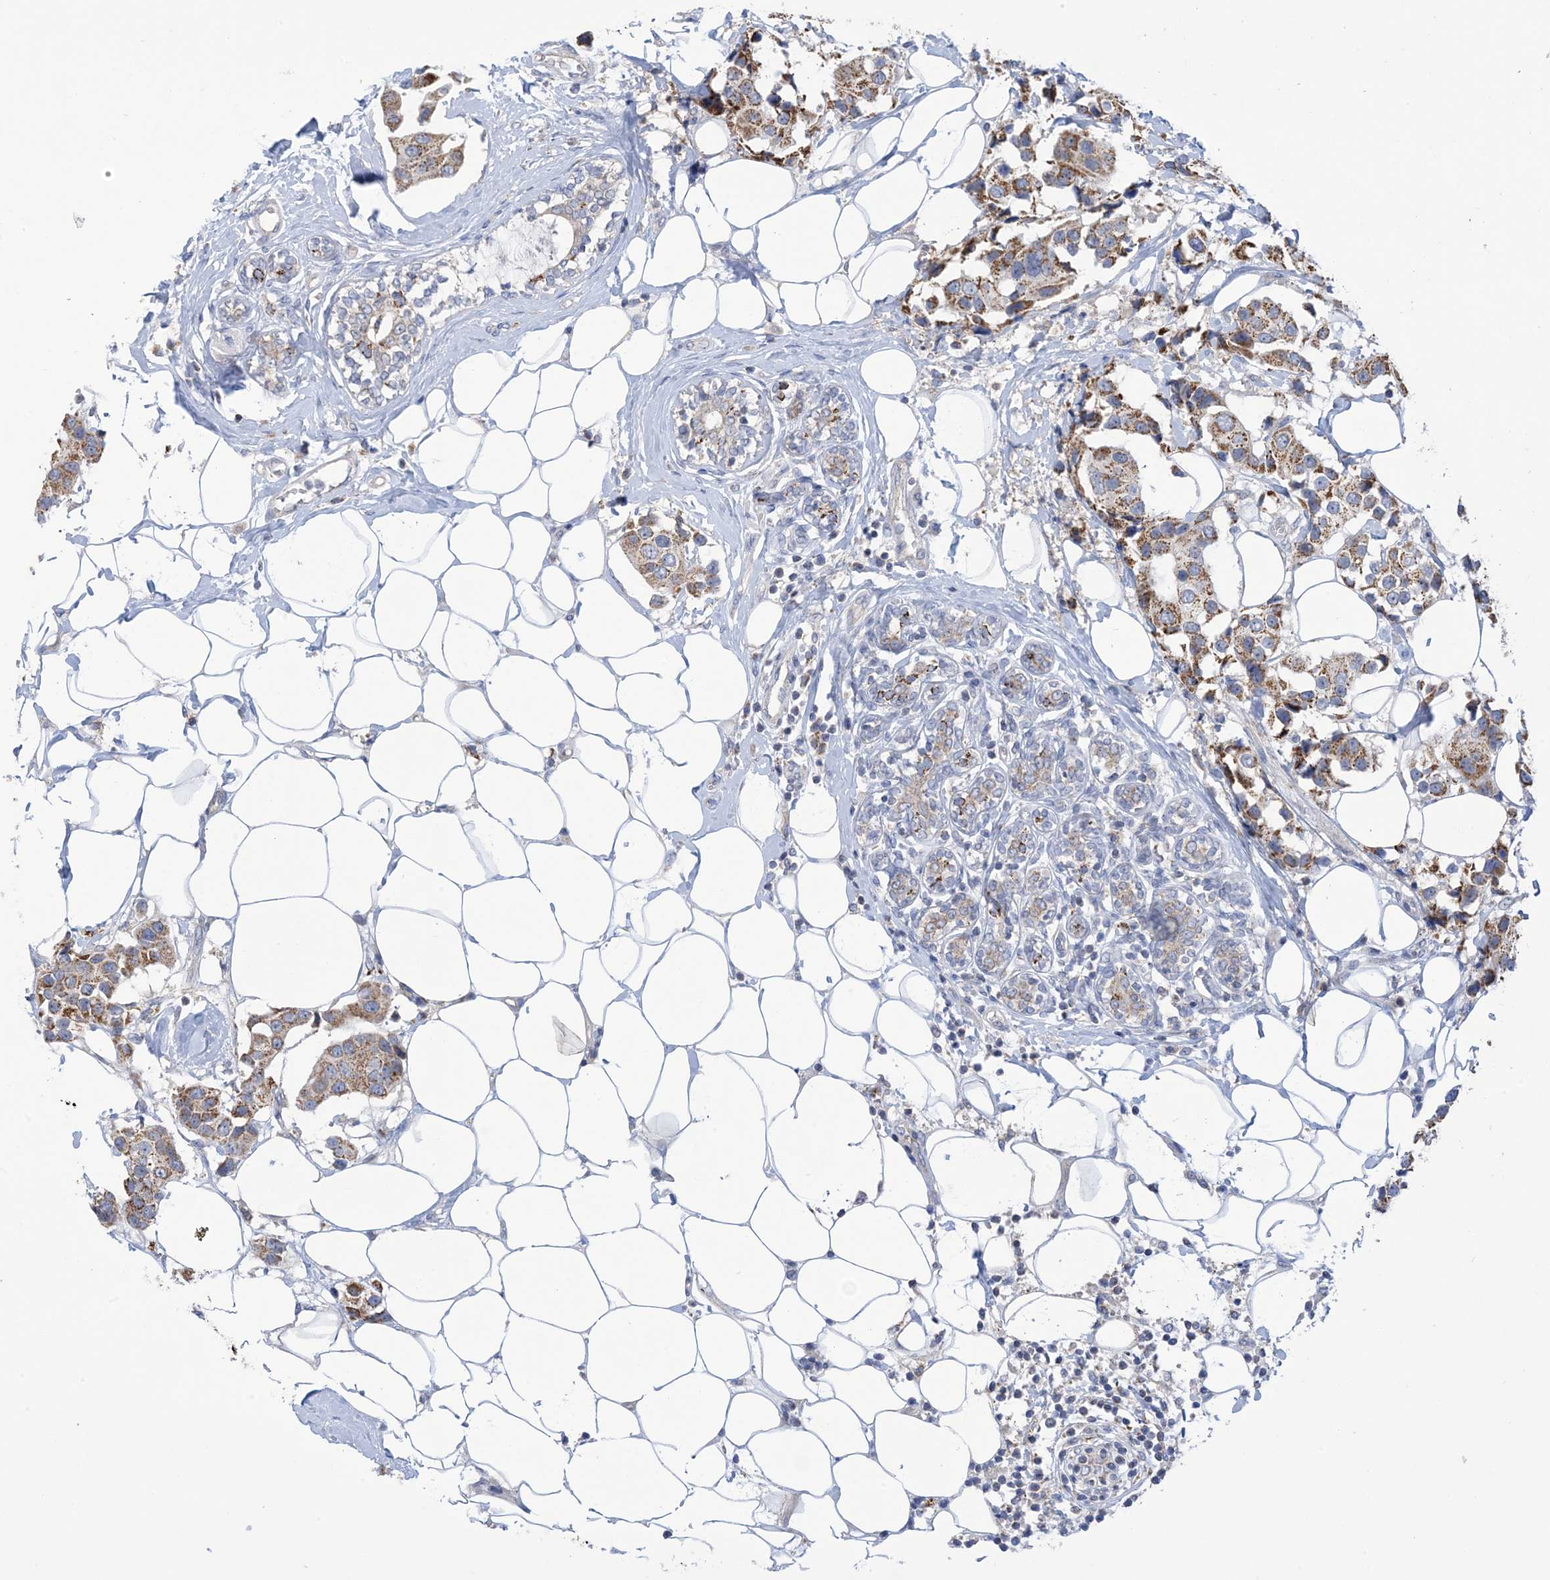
{"staining": {"intensity": "moderate", "quantity": ">75%", "location": "cytoplasmic/membranous"}, "tissue": "breast cancer", "cell_type": "Tumor cells", "image_type": "cancer", "snomed": [{"axis": "morphology", "description": "Normal tissue, NOS"}, {"axis": "morphology", "description": "Duct carcinoma"}, {"axis": "topography", "description": "Breast"}], "caption": "This image demonstrates immunohistochemistry (IHC) staining of breast cancer, with medium moderate cytoplasmic/membranous positivity in approximately >75% of tumor cells.", "gene": "CLEC16A", "patient": {"sex": "female", "age": 39}}